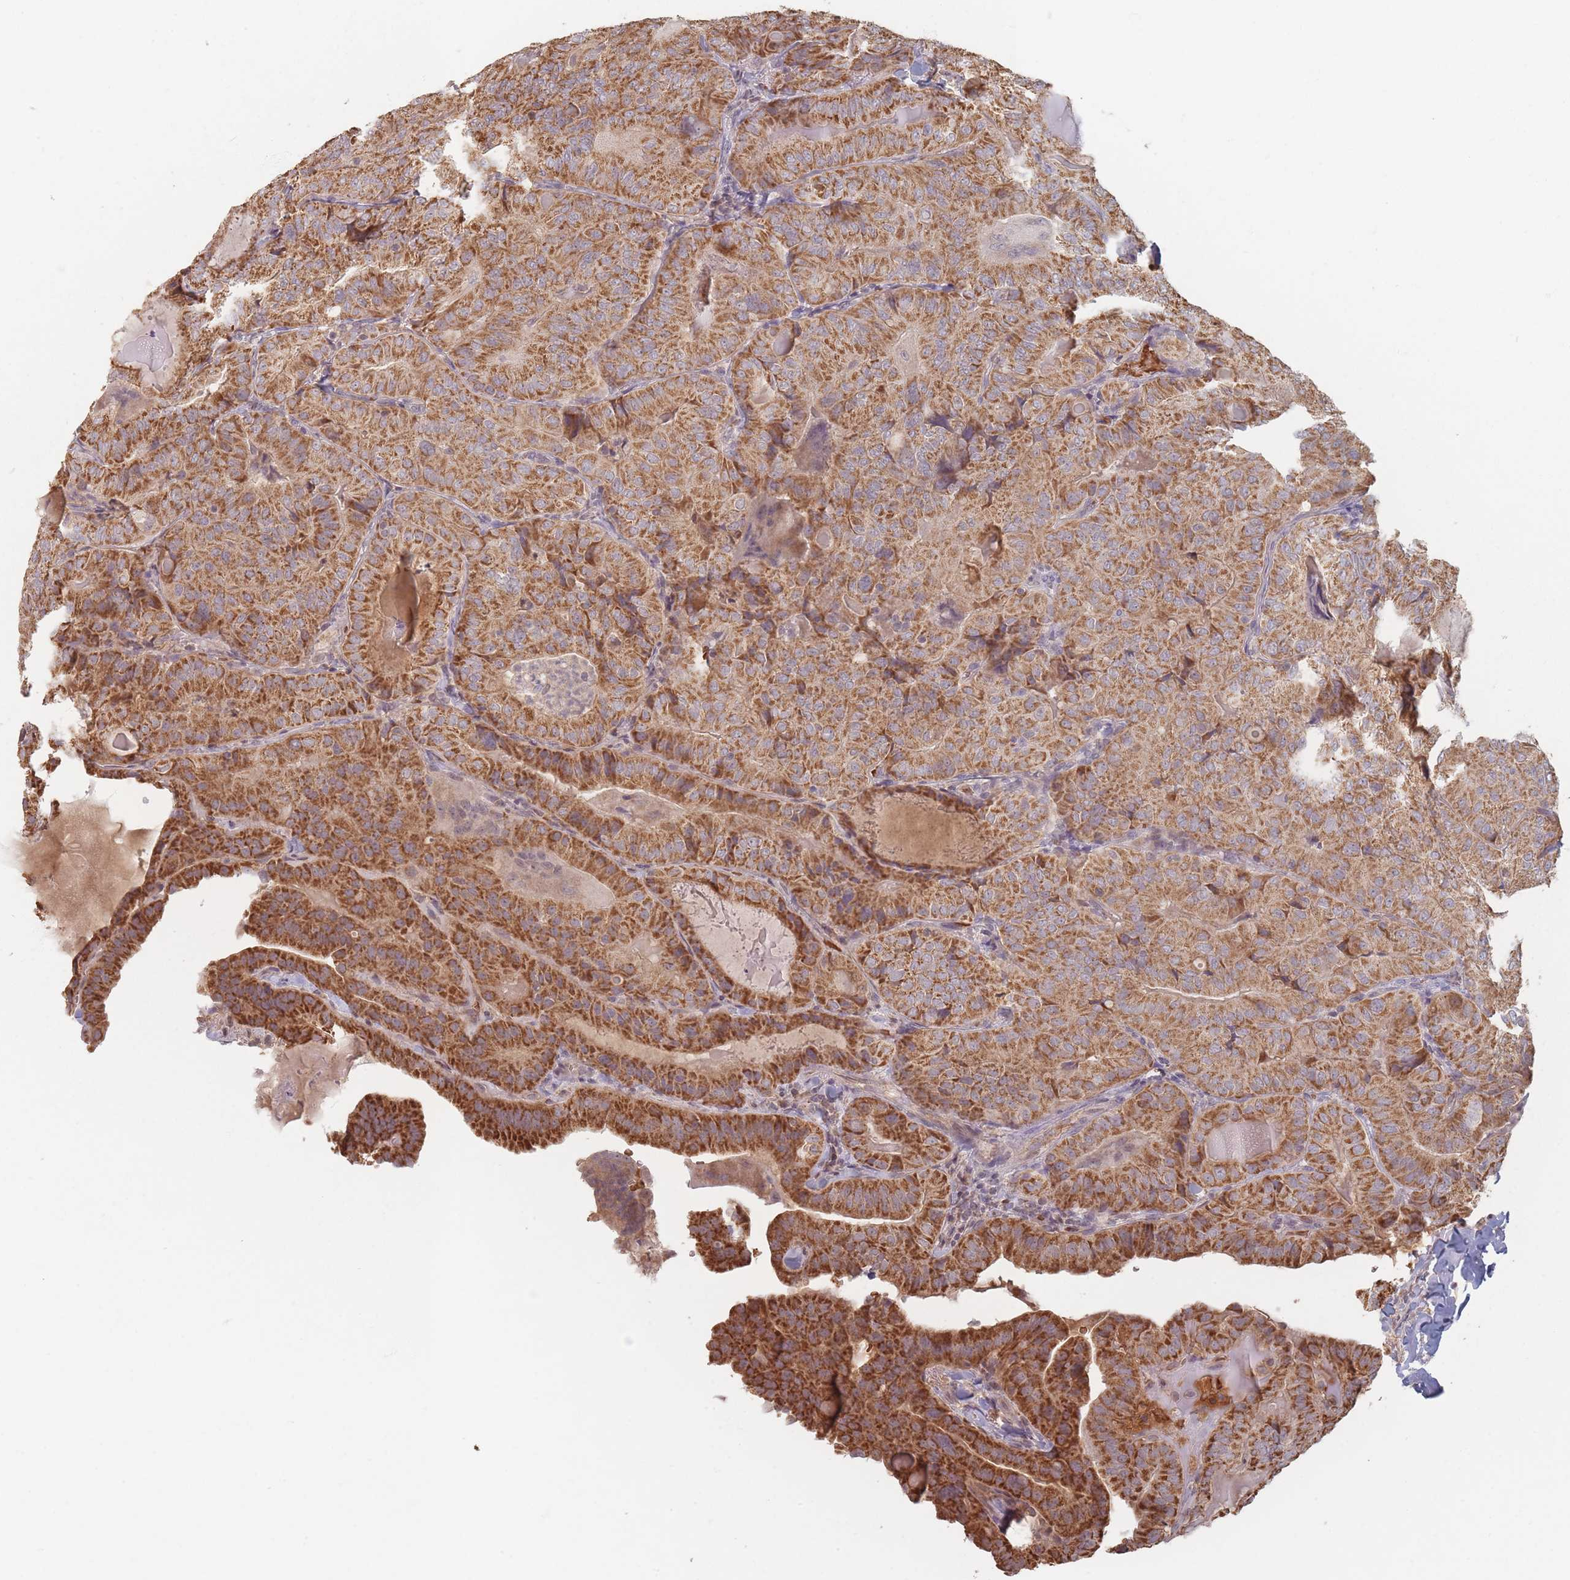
{"staining": {"intensity": "strong", "quantity": ">75%", "location": "cytoplasmic/membranous"}, "tissue": "thyroid cancer", "cell_type": "Tumor cells", "image_type": "cancer", "snomed": [{"axis": "morphology", "description": "Papillary adenocarcinoma, NOS"}, {"axis": "topography", "description": "Thyroid gland"}], "caption": "High-magnification brightfield microscopy of thyroid papillary adenocarcinoma stained with DAB (brown) and counterstained with hematoxylin (blue). tumor cells exhibit strong cytoplasmic/membranous positivity is appreciated in about>75% of cells. Using DAB (brown) and hematoxylin (blue) stains, captured at high magnification using brightfield microscopy.", "gene": "OR2M4", "patient": {"sex": "female", "age": 68}}